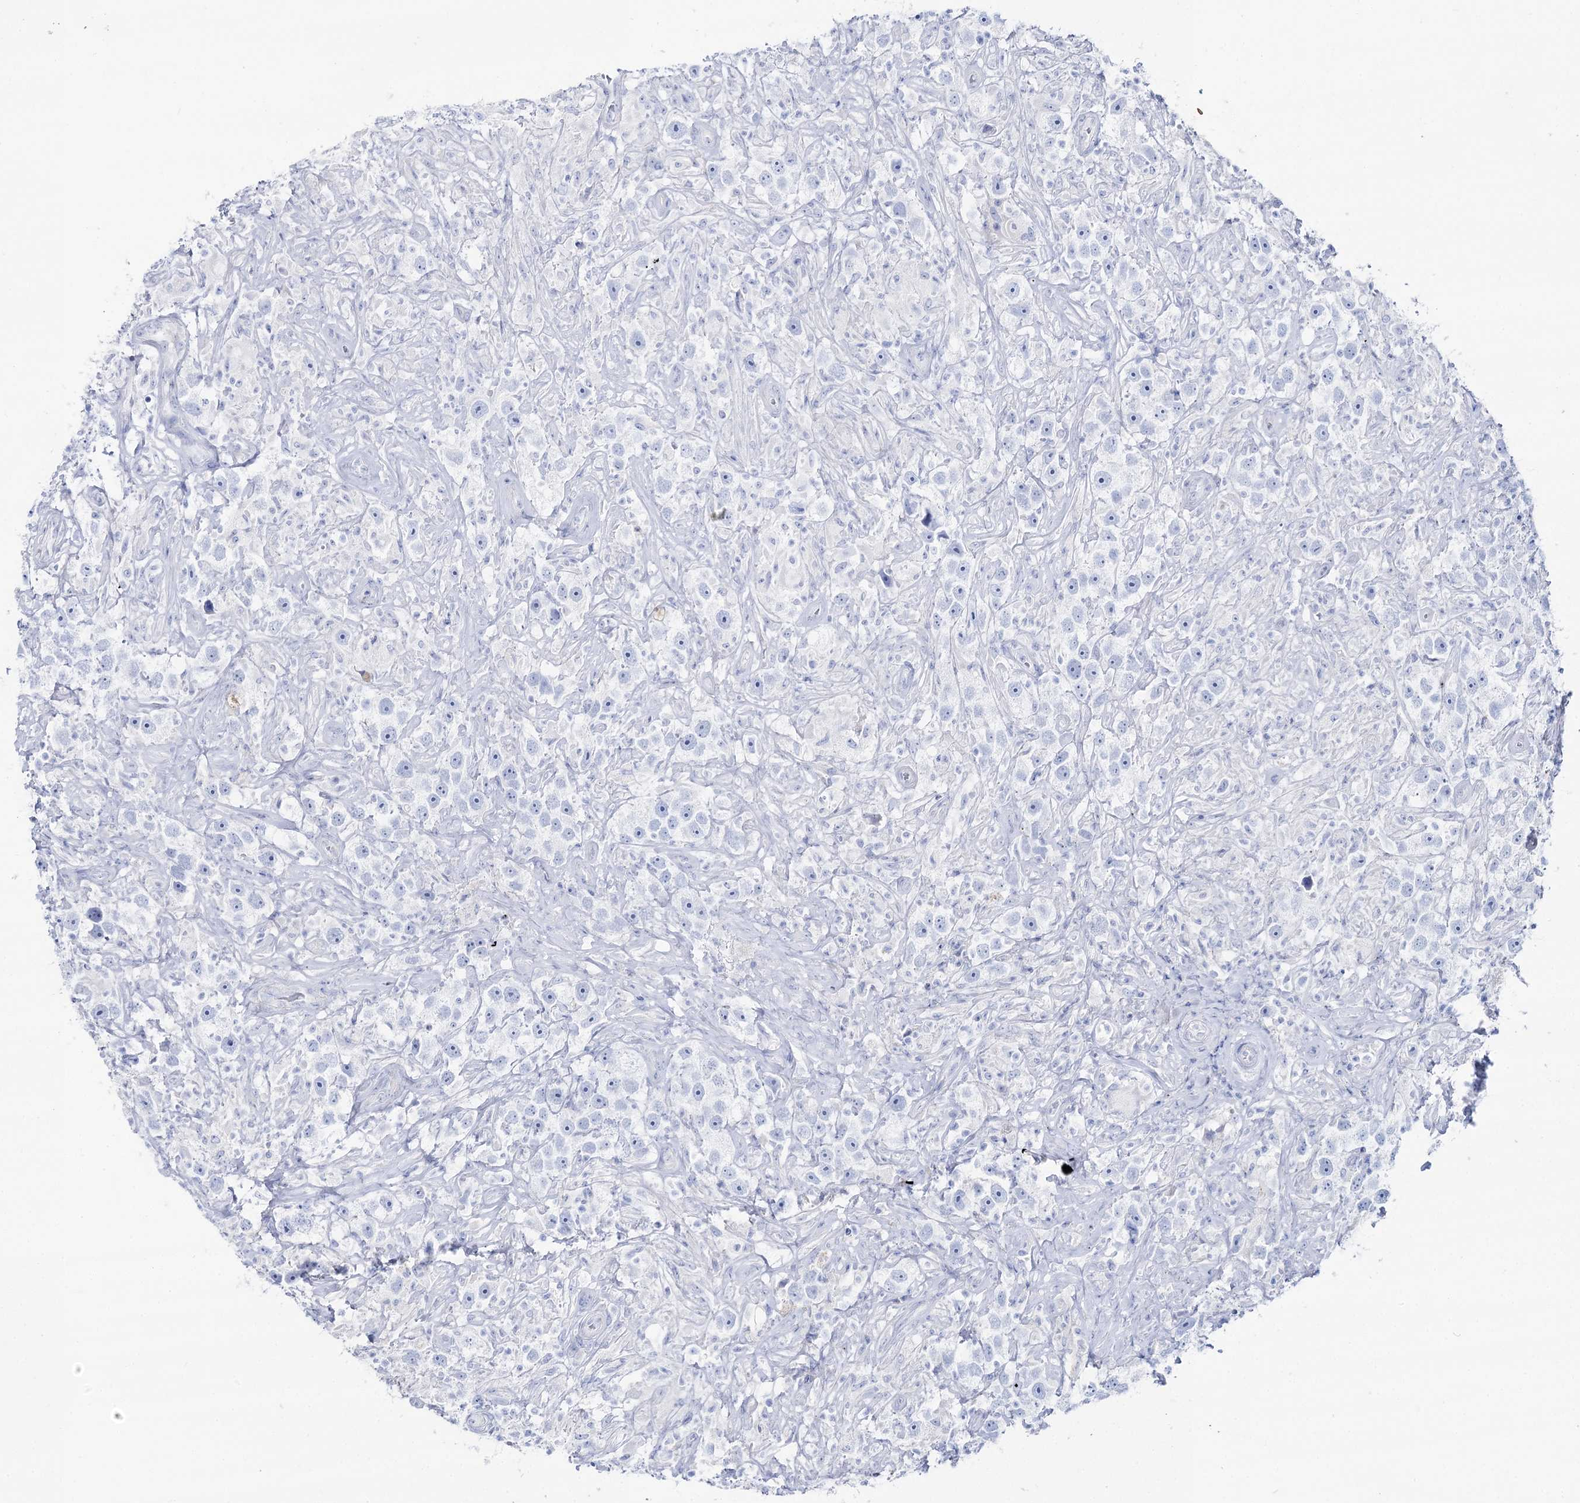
{"staining": {"intensity": "negative", "quantity": "none", "location": "none"}, "tissue": "testis cancer", "cell_type": "Tumor cells", "image_type": "cancer", "snomed": [{"axis": "morphology", "description": "Seminoma, NOS"}, {"axis": "topography", "description": "Testis"}], "caption": "The micrograph displays no significant positivity in tumor cells of seminoma (testis). The staining was performed using DAB (3,3'-diaminobenzidine) to visualize the protein expression in brown, while the nuclei were stained in blue with hematoxylin (Magnification: 20x).", "gene": "SLC3A1", "patient": {"sex": "male", "age": 49}}